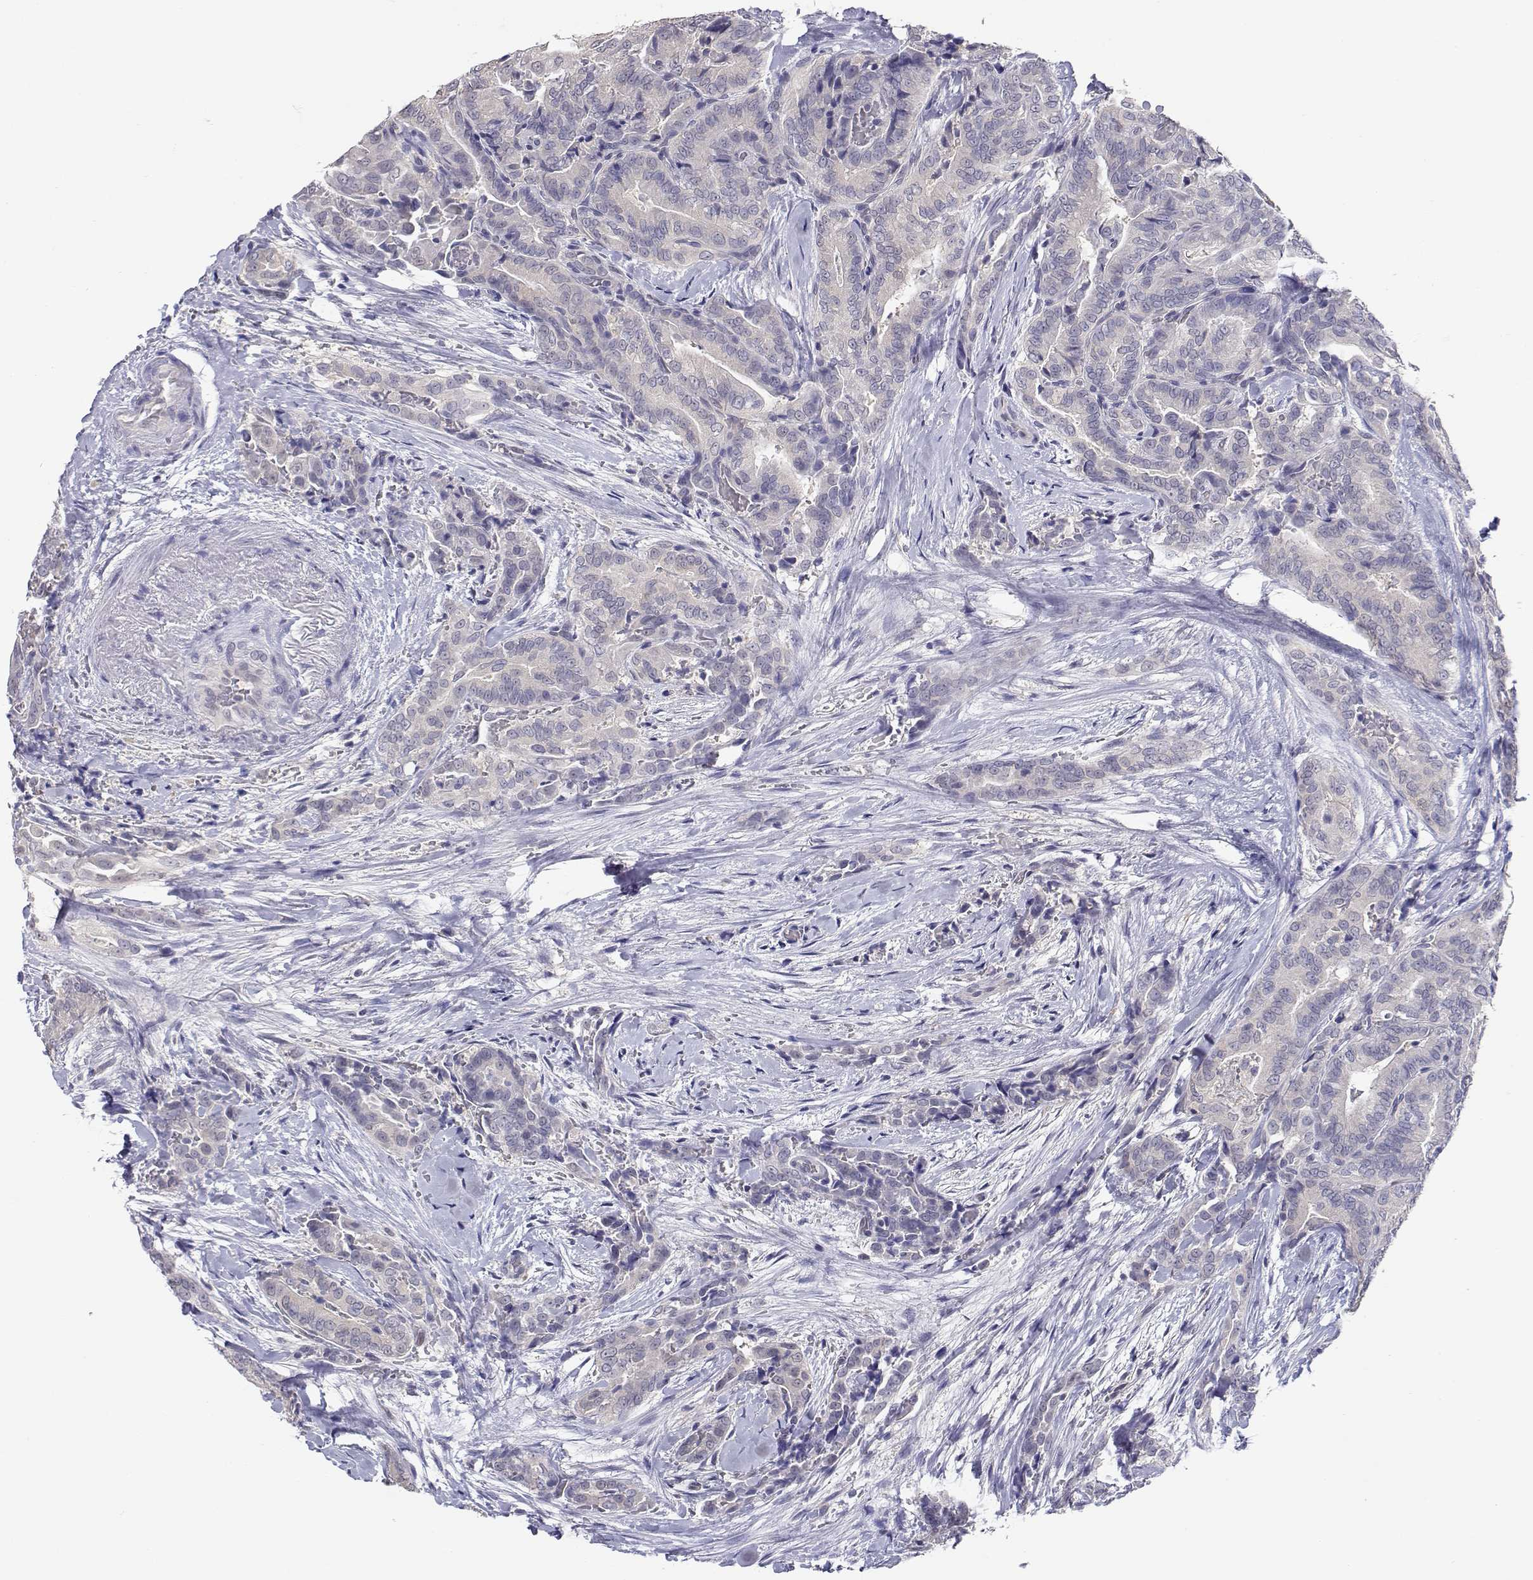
{"staining": {"intensity": "negative", "quantity": "none", "location": "none"}, "tissue": "thyroid cancer", "cell_type": "Tumor cells", "image_type": "cancer", "snomed": [{"axis": "morphology", "description": "Papillary adenocarcinoma, NOS"}, {"axis": "topography", "description": "Thyroid gland"}], "caption": "Immunohistochemistry (IHC) photomicrograph of human thyroid cancer stained for a protein (brown), which displays no staining in tumor cells.", "gene": "ADA", "patient": {"sex": "male", "age": 61}}